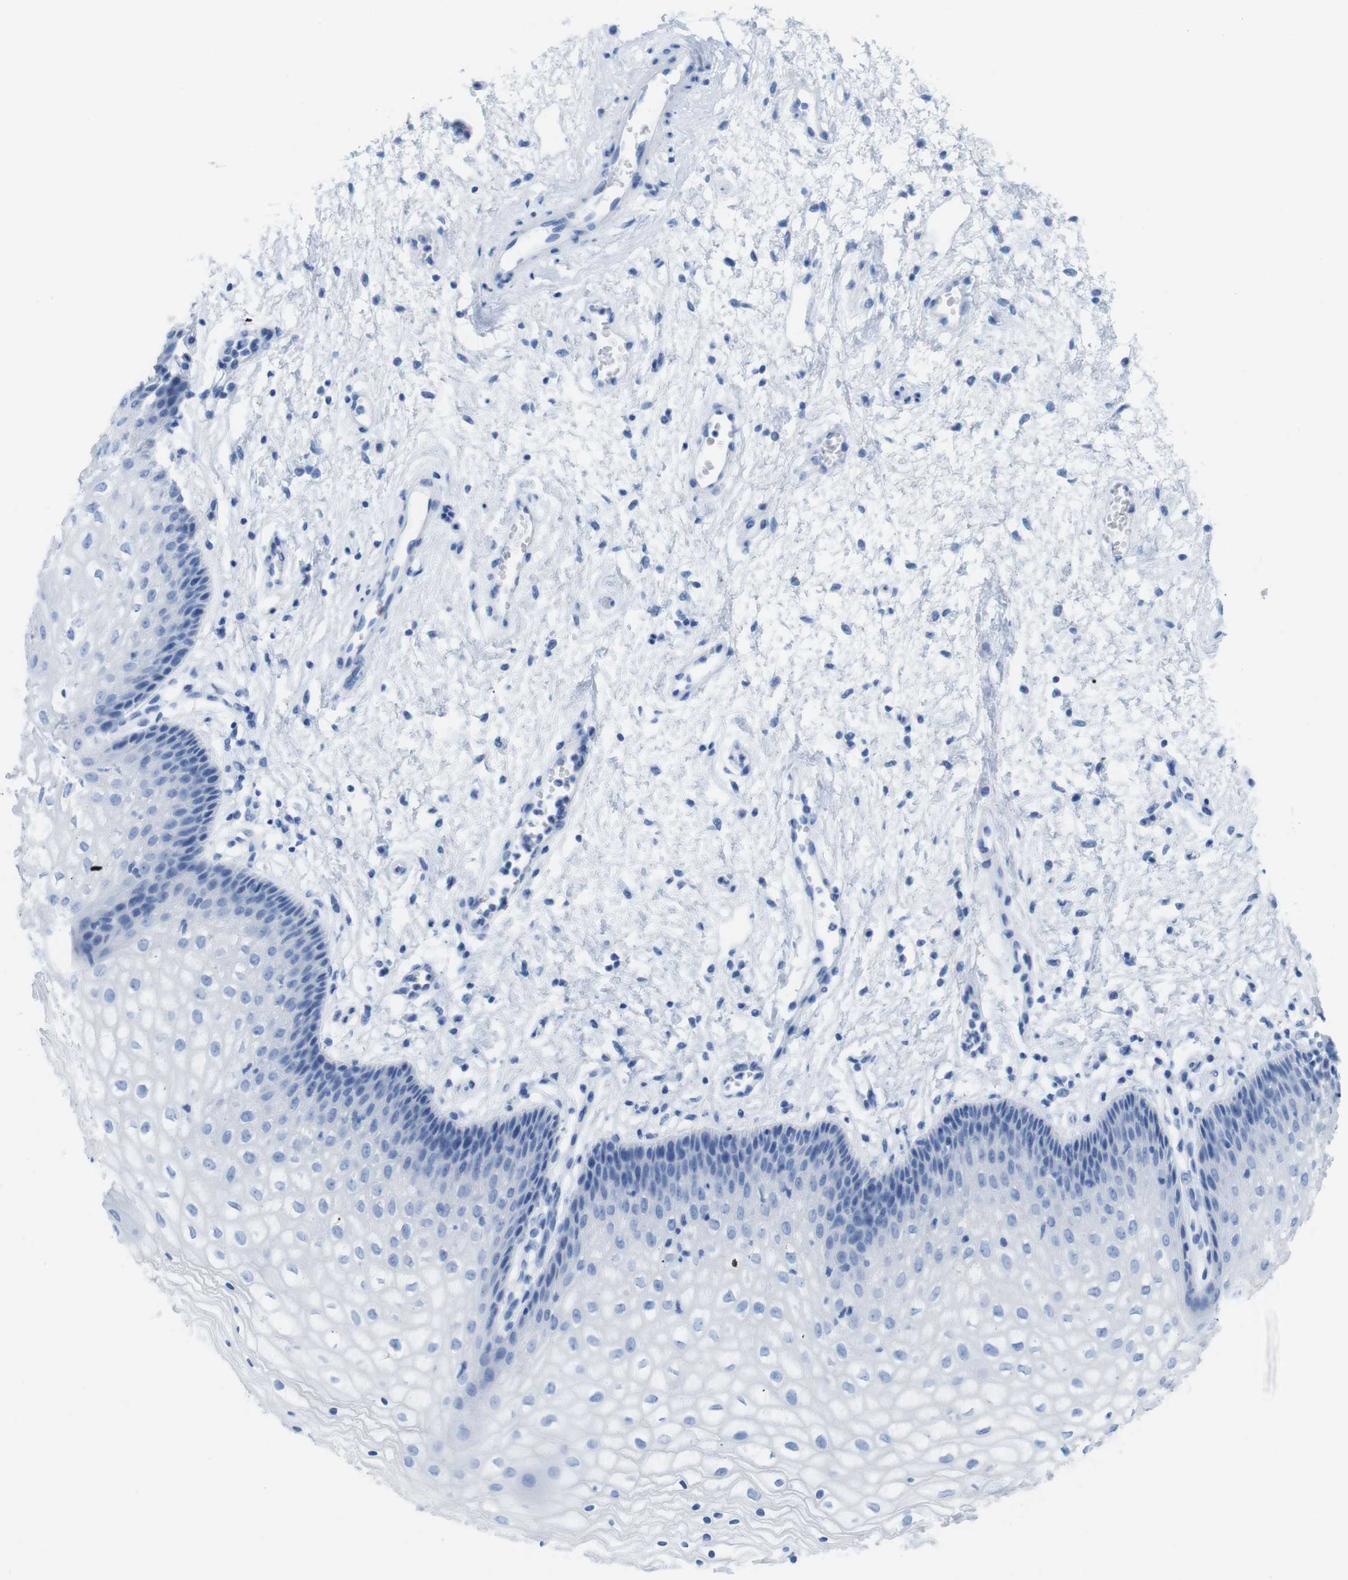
{"staining": {"intensity": "negative", "quantity": "none", "location": "none"}, "tissue": "vagina", "cell_type": "Squamous epithelial cells", "image_type": "normal", "snomed": [{"axis": "morphology", "description": "Normal tissue, NOS"}, {"axis": "topography", "description": "Vagina"}], "caption": "Immunohistochemistry (IHC) histopathology image of unremarkable vagina: human vagina stained with DAB displays no significant protein positivity in squamous epithelial cells.", "gene": "MYH7", "patient": {"sex": "female", "age": 34}}